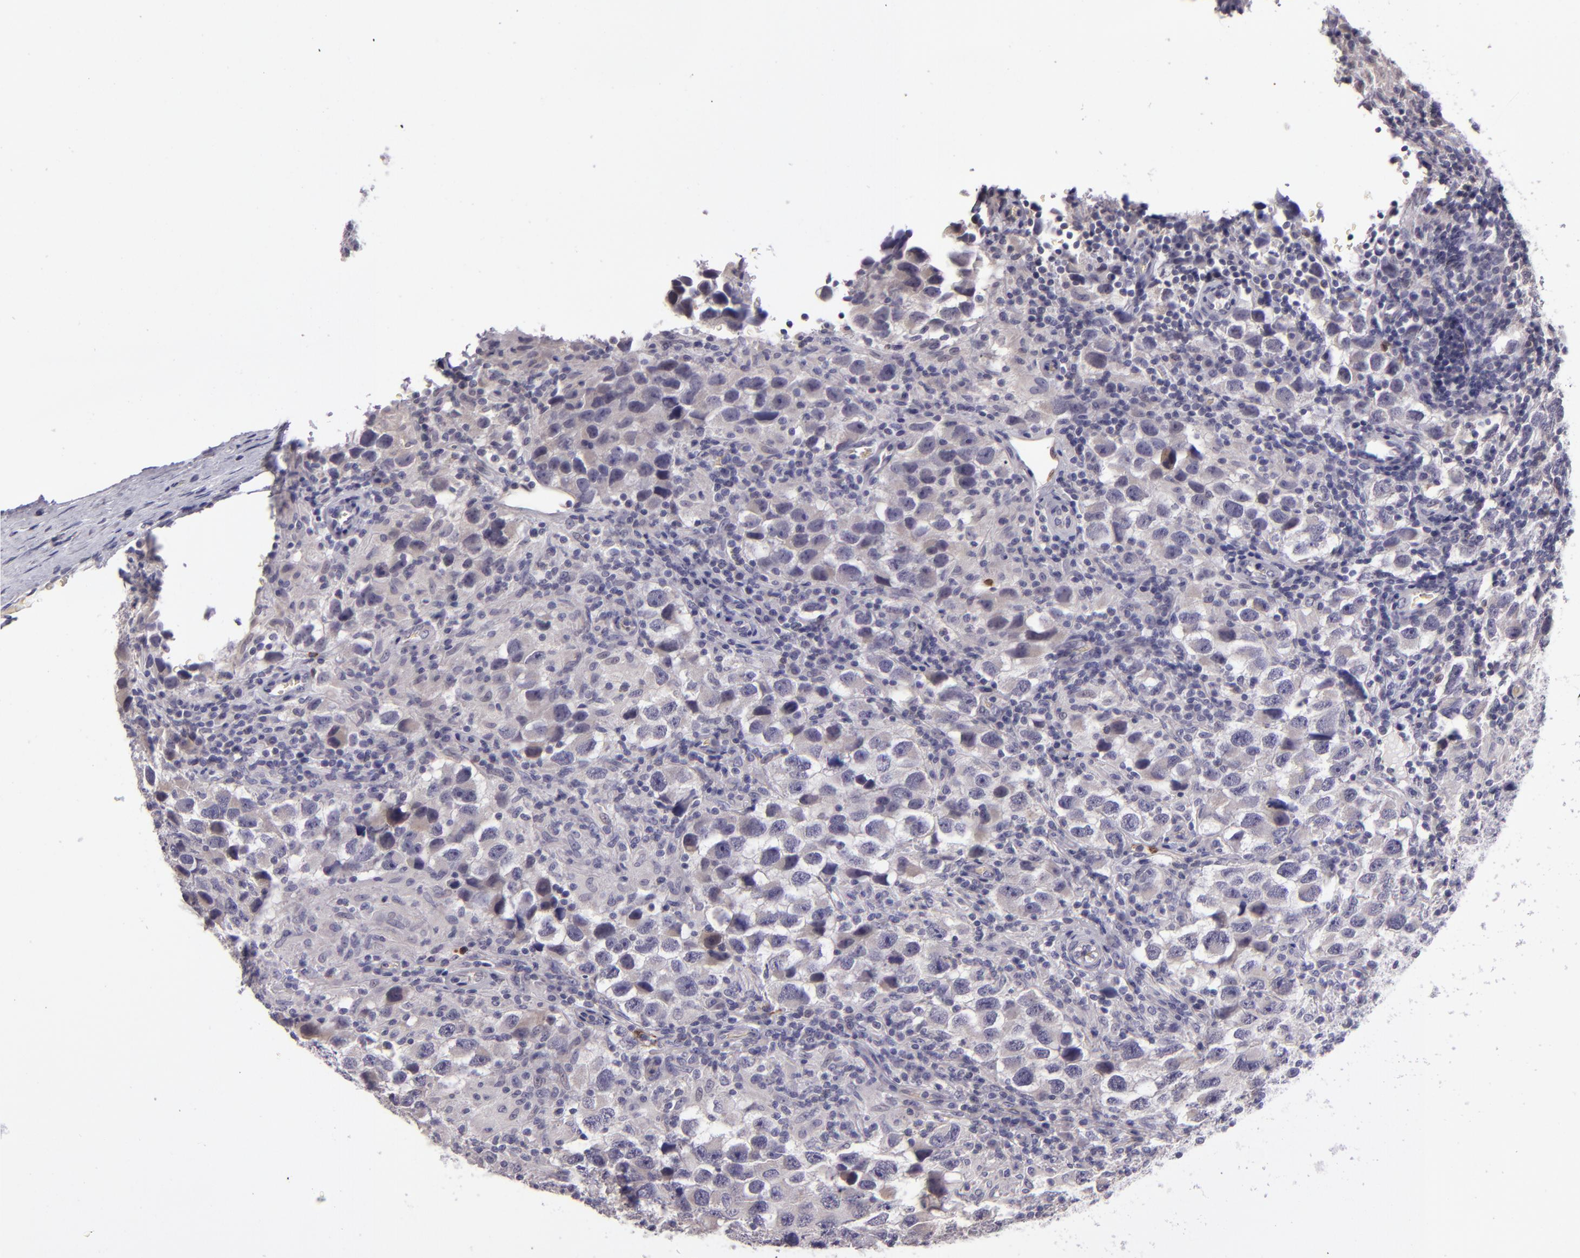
{"staining": {"intensity": "negative", "quantity": "none", "location": "none"}, "tissue": "testis cancer", "cell_type": "Tumor cells", "image_type": "cancer", "snomed": [{"axis": "morphology", "description": "Carcinoma, Embryonal, NOS"}, {"axis": "topography", "description": "Testis"}], "caption": "This is an IHC image of human testis embryonal carcinoma. There is no expression in tumor cells.", "gene": "SNCB", "patient": {"sex": "male", "age": 21}}